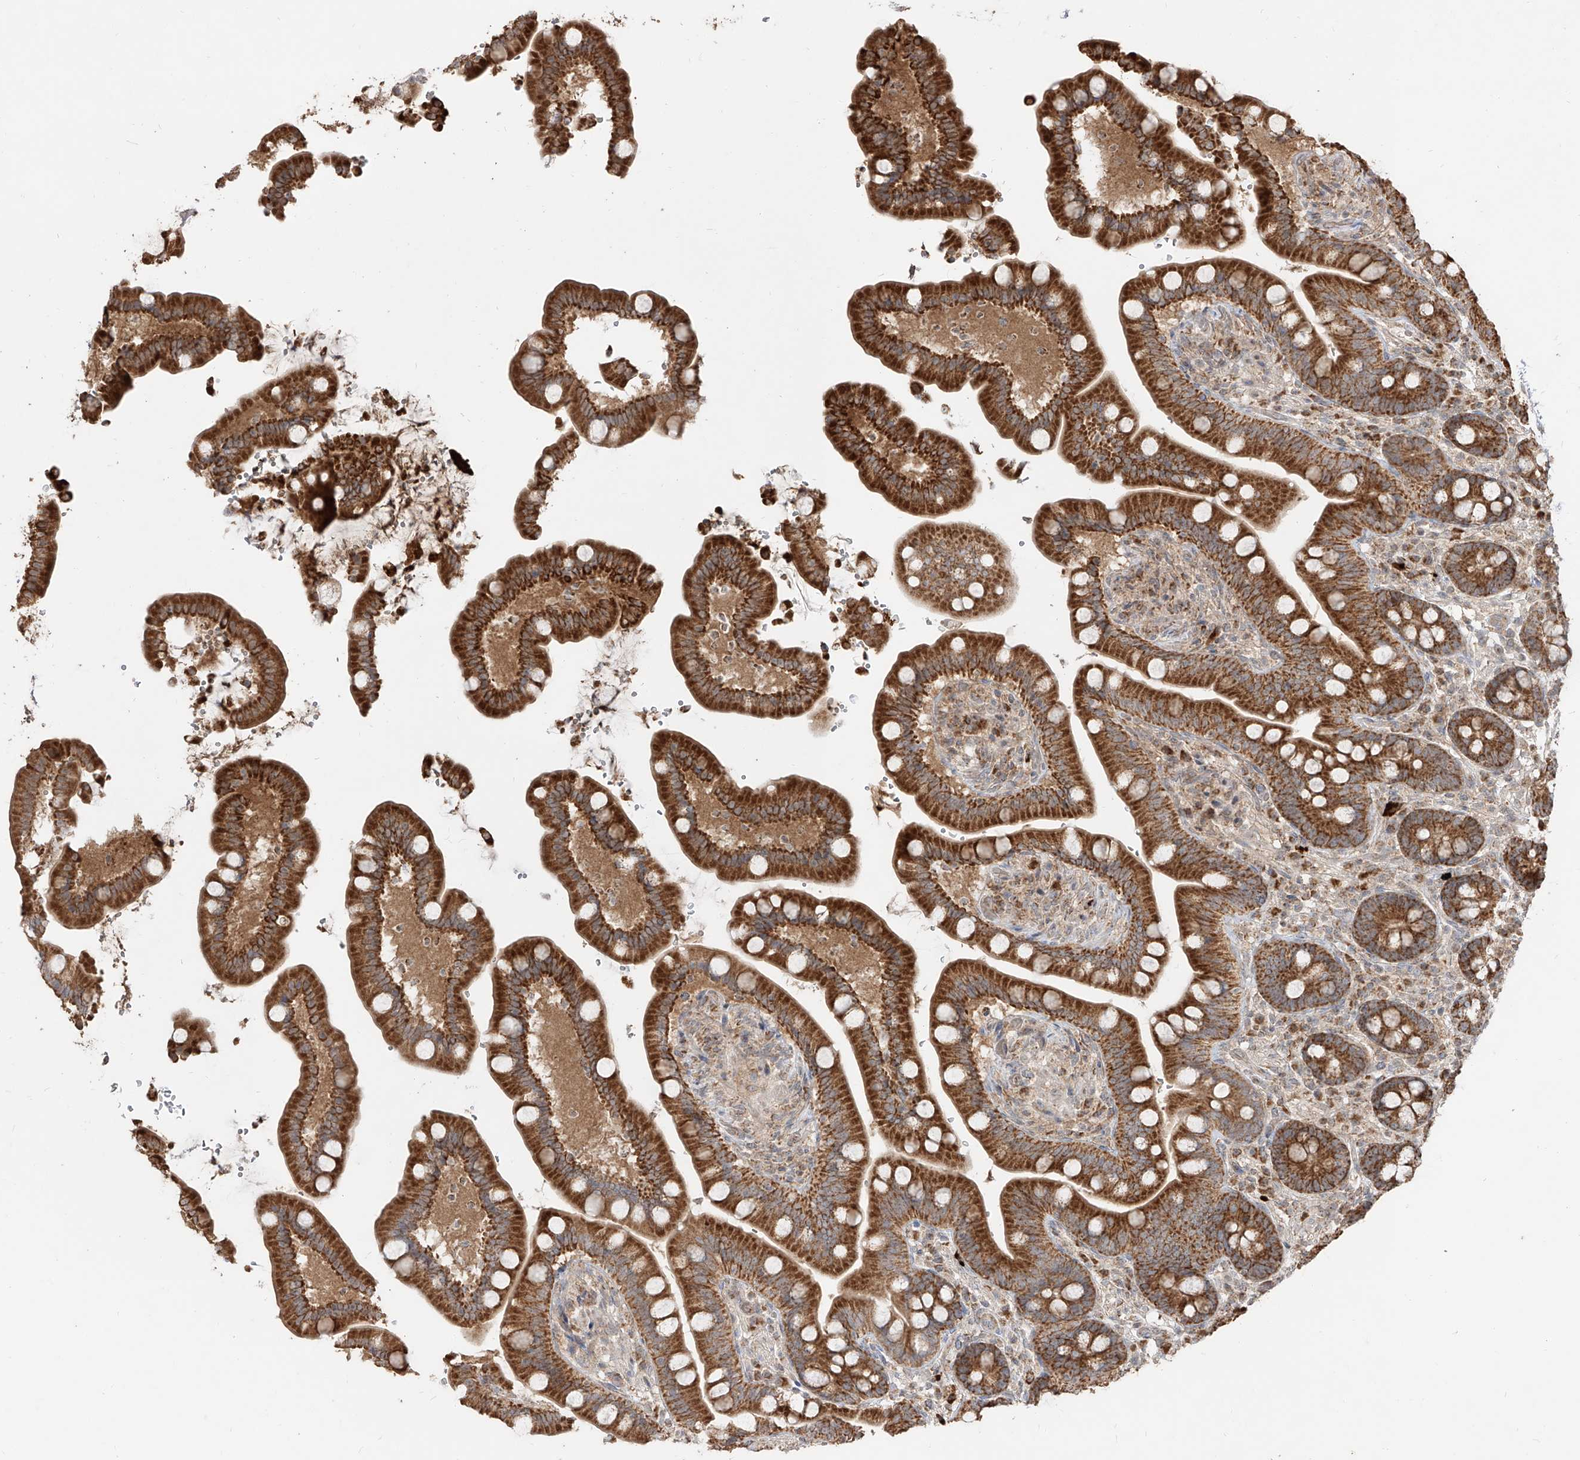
{"staining": {"intensity": "weak", "quantity": ">75%", "location": "cytoplasmic/membranous"}, "tissue": "colon", "cell_type": "Endothelial cells", "image_type": "normal", "snomed": [{"axis": "morphology", "description": "Normal tissue, NOS"}, {"axis": "topography", "description": "Smooth muscle"}, {"axis": "topography", "description": "Colon"}], "caption": "Approximately >75% of endothelial cells in unremarkable colon display weak cytoplasmic/membranous protein positivity as visualized by brown immunohistochemical staining.", "gene": "AIM2", "patient": {"sex": "male", "age": 73}}